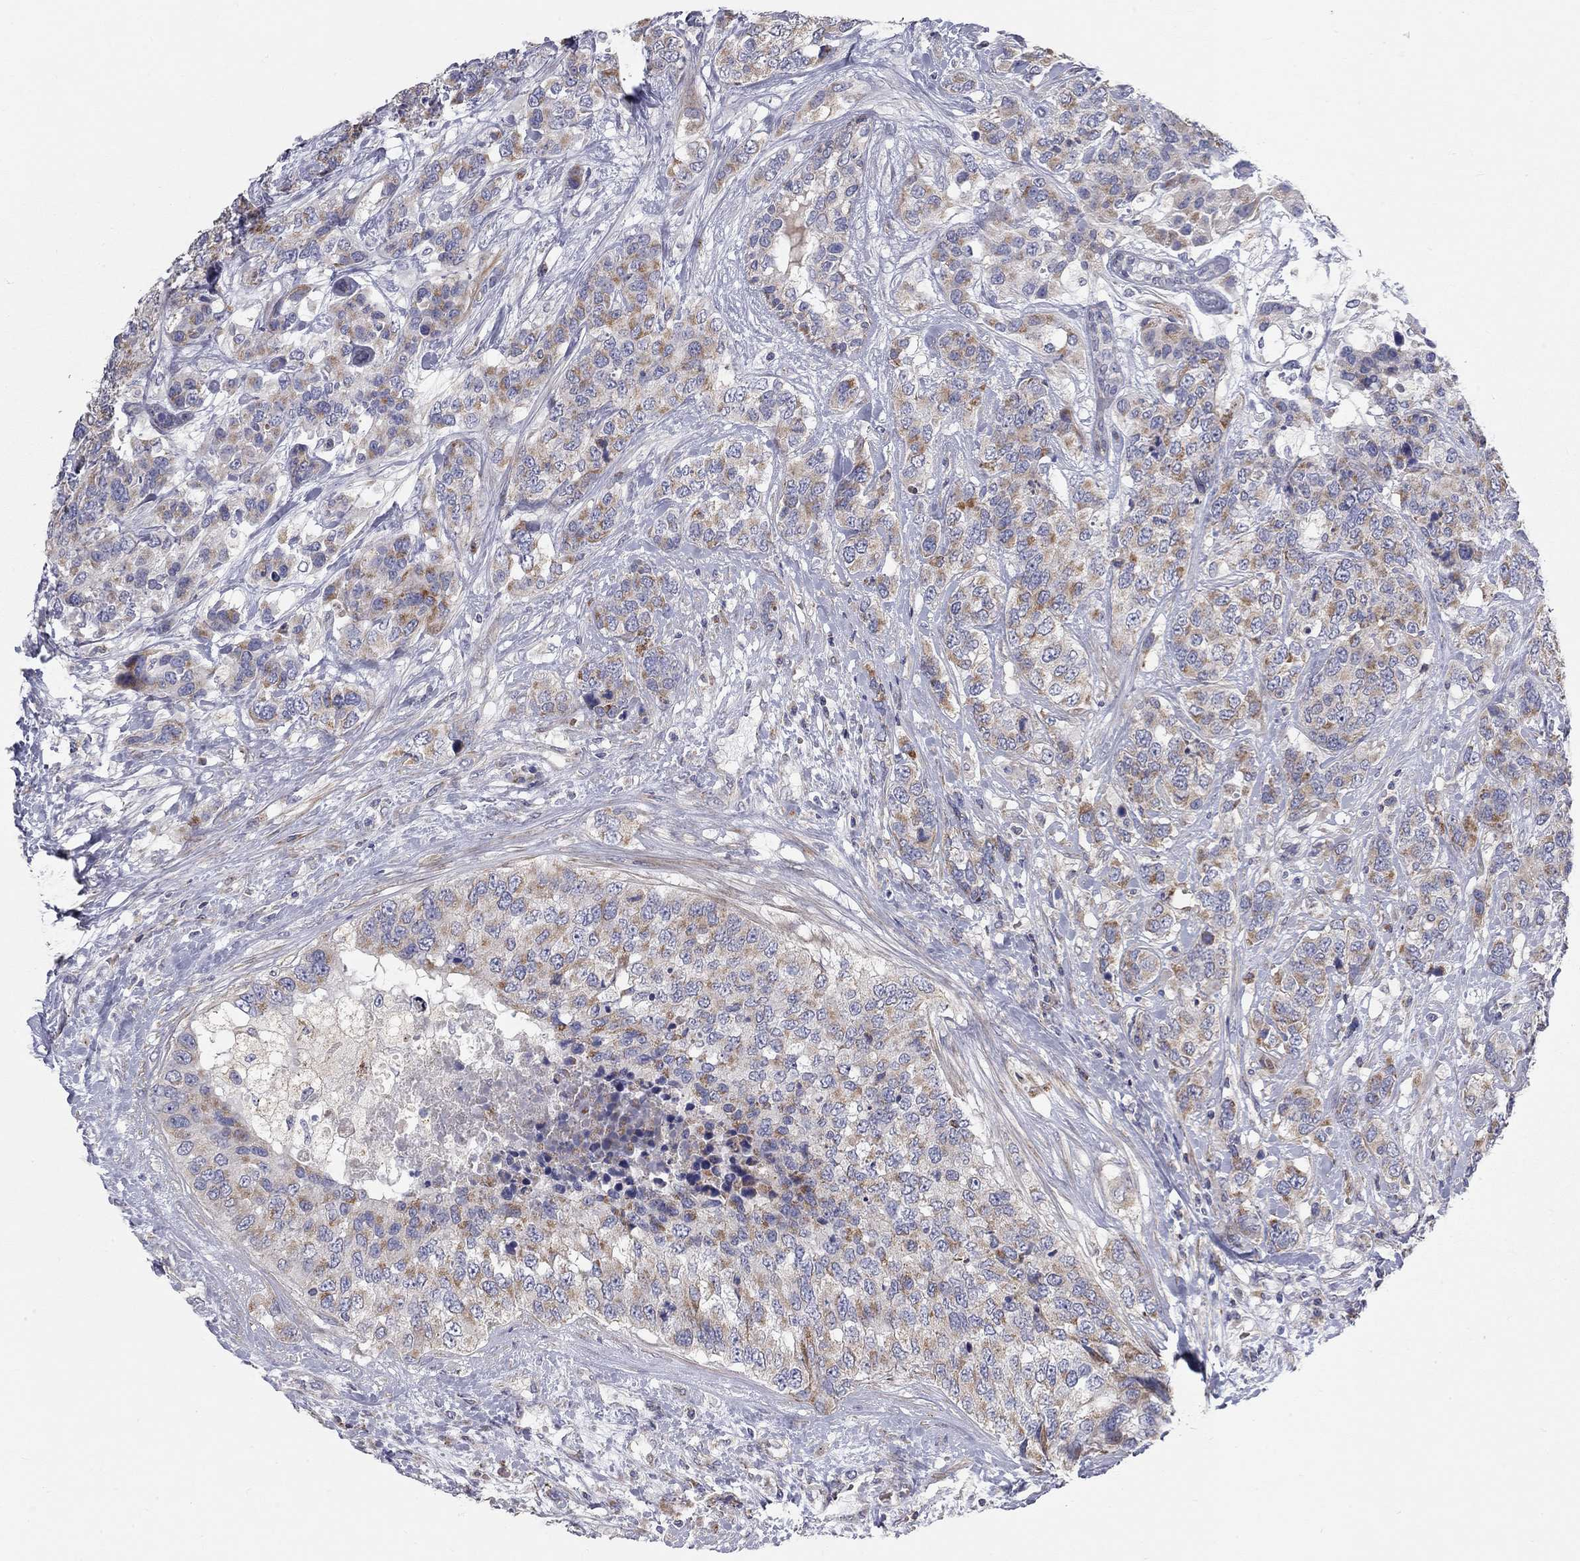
{"staining": {"intensity": "moderate", "quantity": ">75%", "location": "cytoplasmic/membranous"}, "tissue": "breast cancer", "cell_type": "Tumor cells", "image_type": "cancer", "snomed": [{"axis": "morphology", "description": "Lobular carcinoma"}, {"axis": "topography", "description": "Breast"}], "caption": "Tumor cells reveal medium levels of moderate cytoplasmic/membranous staining in approximately >75% of cells in human breast cancer (lobular carcinoma). The staining was performed using DAB (3,3'-diaminobenzidine) to visualize the protein expression in brown, while the nuclei were stained in blue with hematoxylin (Magnification: 20x).", "gene": "KANSL1L", "patient": {"sex": "female", "age": 59}}